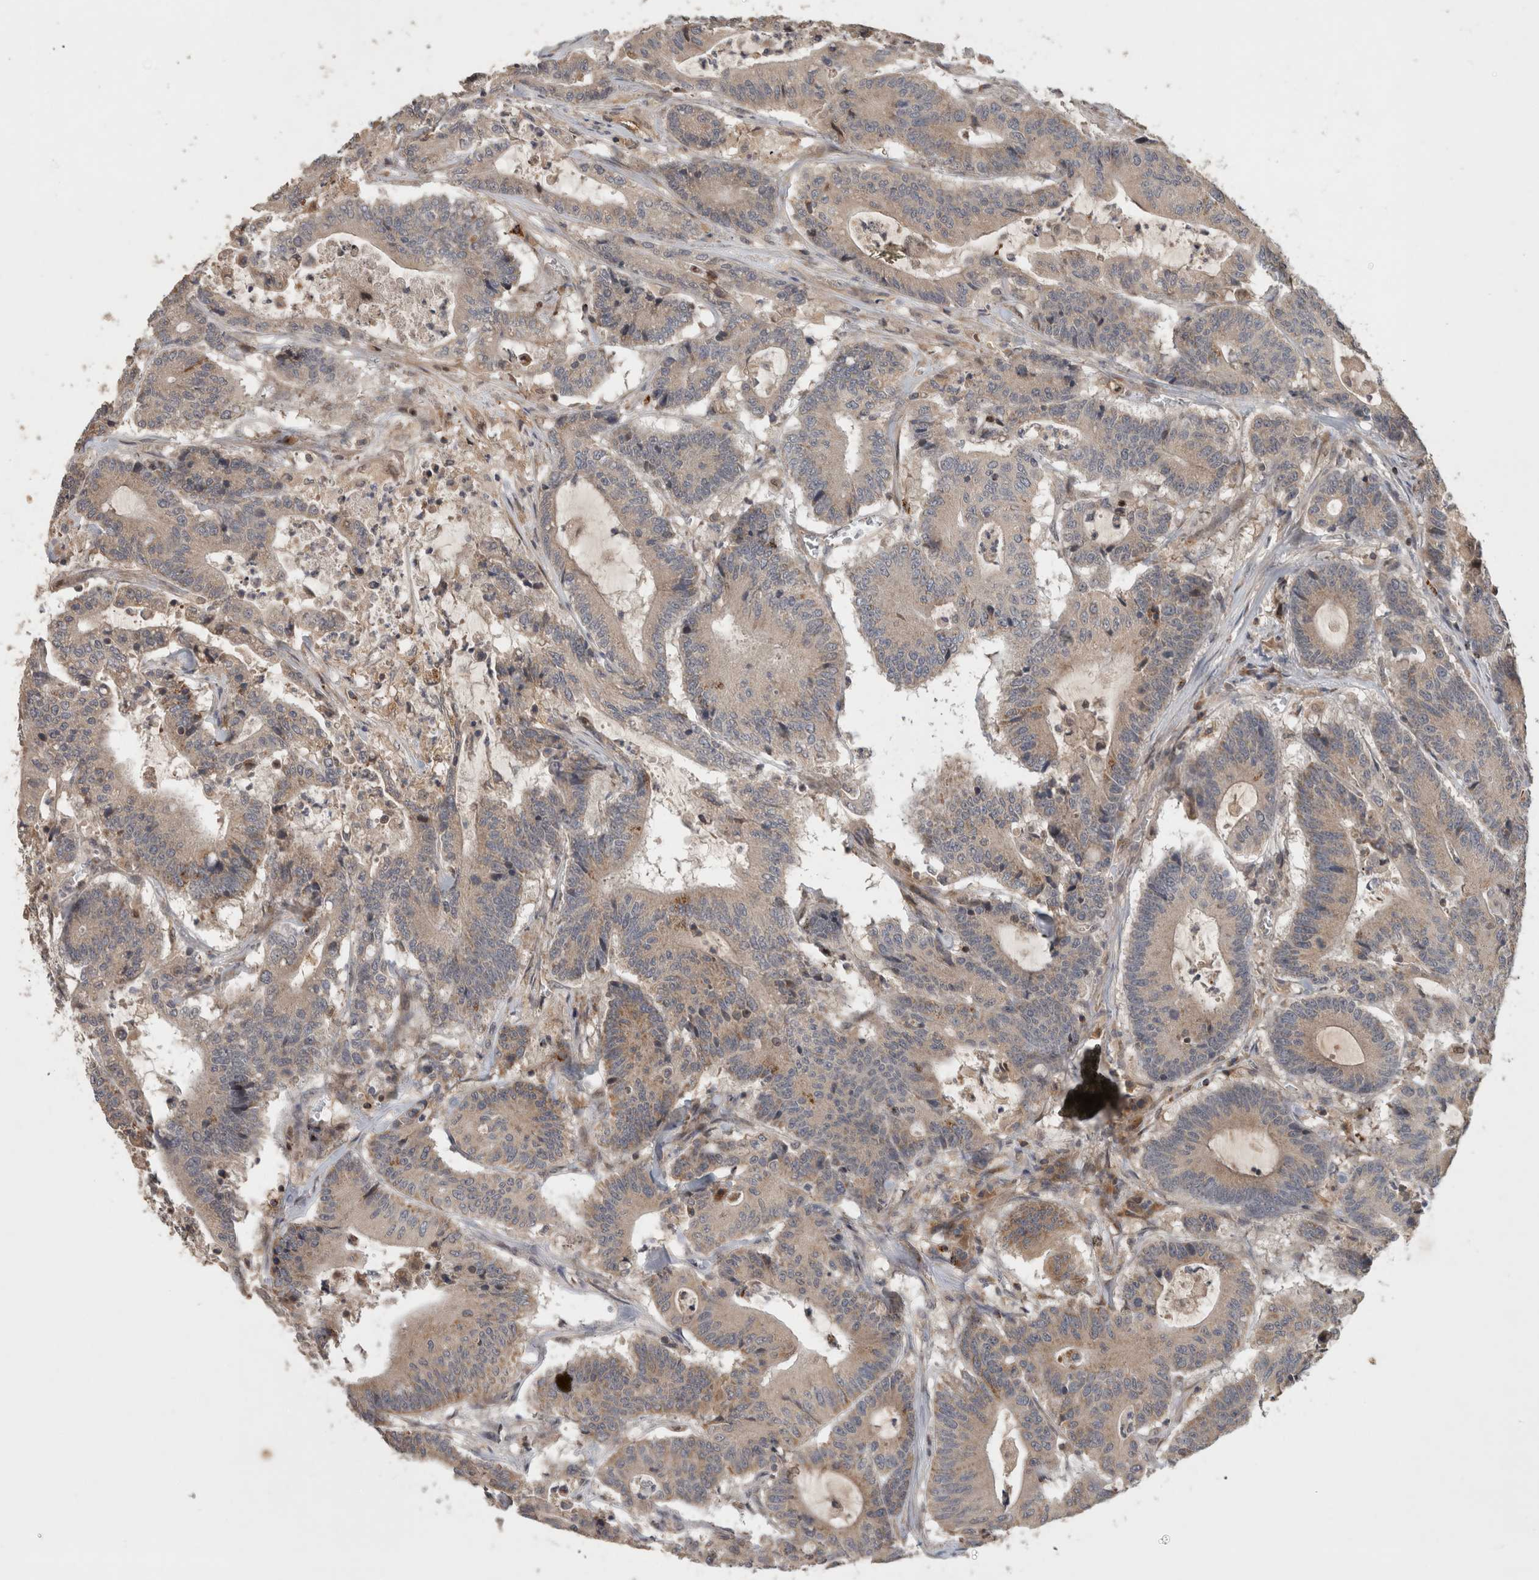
{"staining": {"intensity": "weak", "quantity": ">75%", "location": "cytoplasmic/membranous"}, "tissue": "colorectal cancer", "cell_type": "Tumor cells", "image_type": "cancer", "snomed": [{"axis": "morphology", "description": "Adenocarcinoma, NOS"}, {"axis": "topography", "description": "Colon"}], "caption": "Human colorectal cancer (adenocarcinoma) stained with a protein marker shows weak staining in tumor cells.", "gene": "SERAC1", "patient": {"sex": "female", "age": 84}}